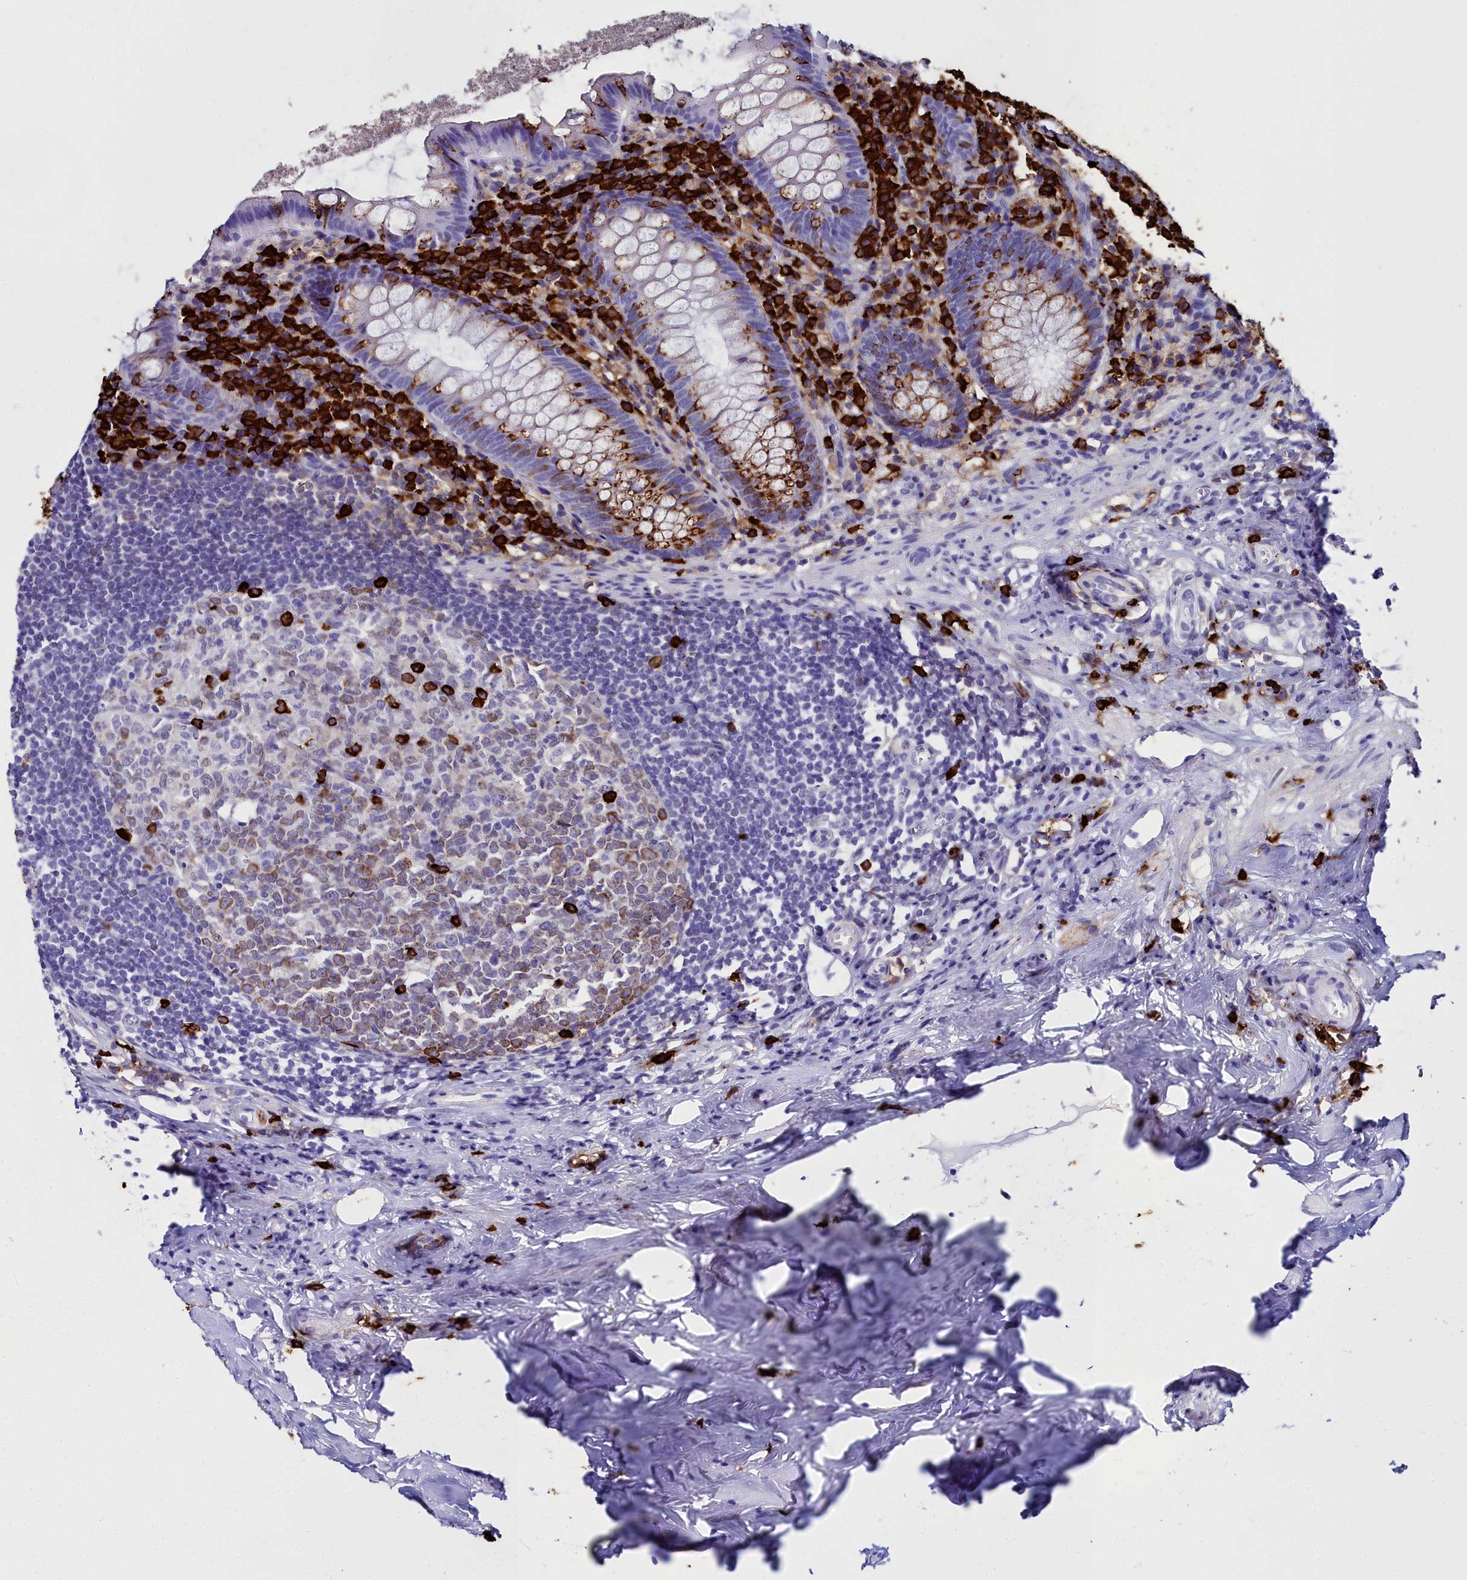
{"staining": {"intensity": "strong", "quantity": "25%-75%", "location": "cytoplasmic/membranous"}, "tissue": "appendix", "cell_type": "Glandular cells", "image_type": "normal", "snomed": [{"axis": "morphology", "description": "Normal tissue, NOS"}, {"axis": "topography", "description": "Appendix"}], "caption": "Brown immunohistochemical staining in benign appendix displays strong cytoplasmic/membranous staining in about 25%-75% of glandular cells. The protein is stained brown, and the nuclei are stained in blue (DAB (3,3'-diaminobenzidine) IHC with brightfield microscopy, high magnification).", "gene": "TXNDC5", "patient": {"sex": "female", "age": 51}}